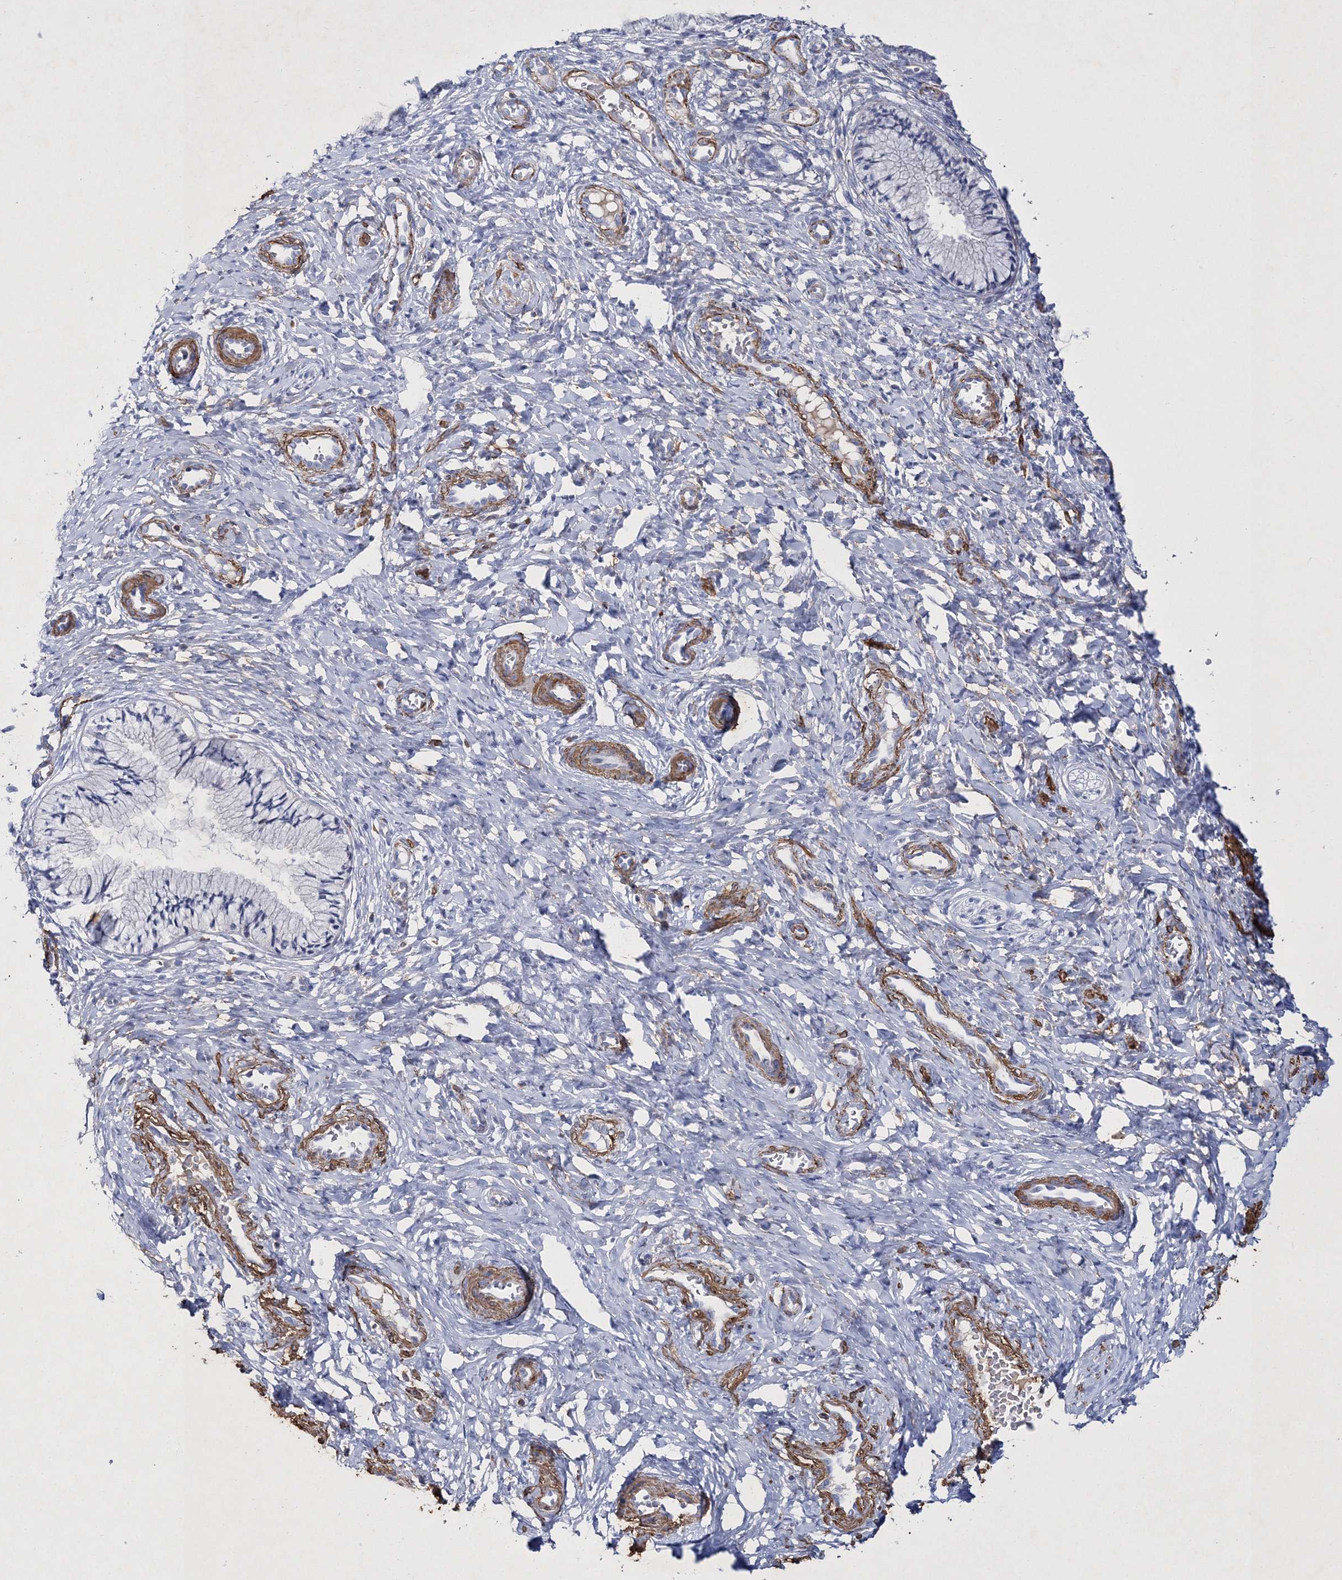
{"staining": {"intensity": "negative", "quantity": "none", "location": "none"}, "tissue": "cervix", "cell_type": "Glandular cells", "image_type": "normal", "snomed": [{"axis": "morphology", "description": "Normal tissue, NOS"}, {"axis": "topography", "description": "Cervix"}], "caption": "Immunohistochemical staining of benign cervix reveals no significant staining in glandular cells.", "gene": "RTN2", "patient": {"sex": "female", "age": 27}}